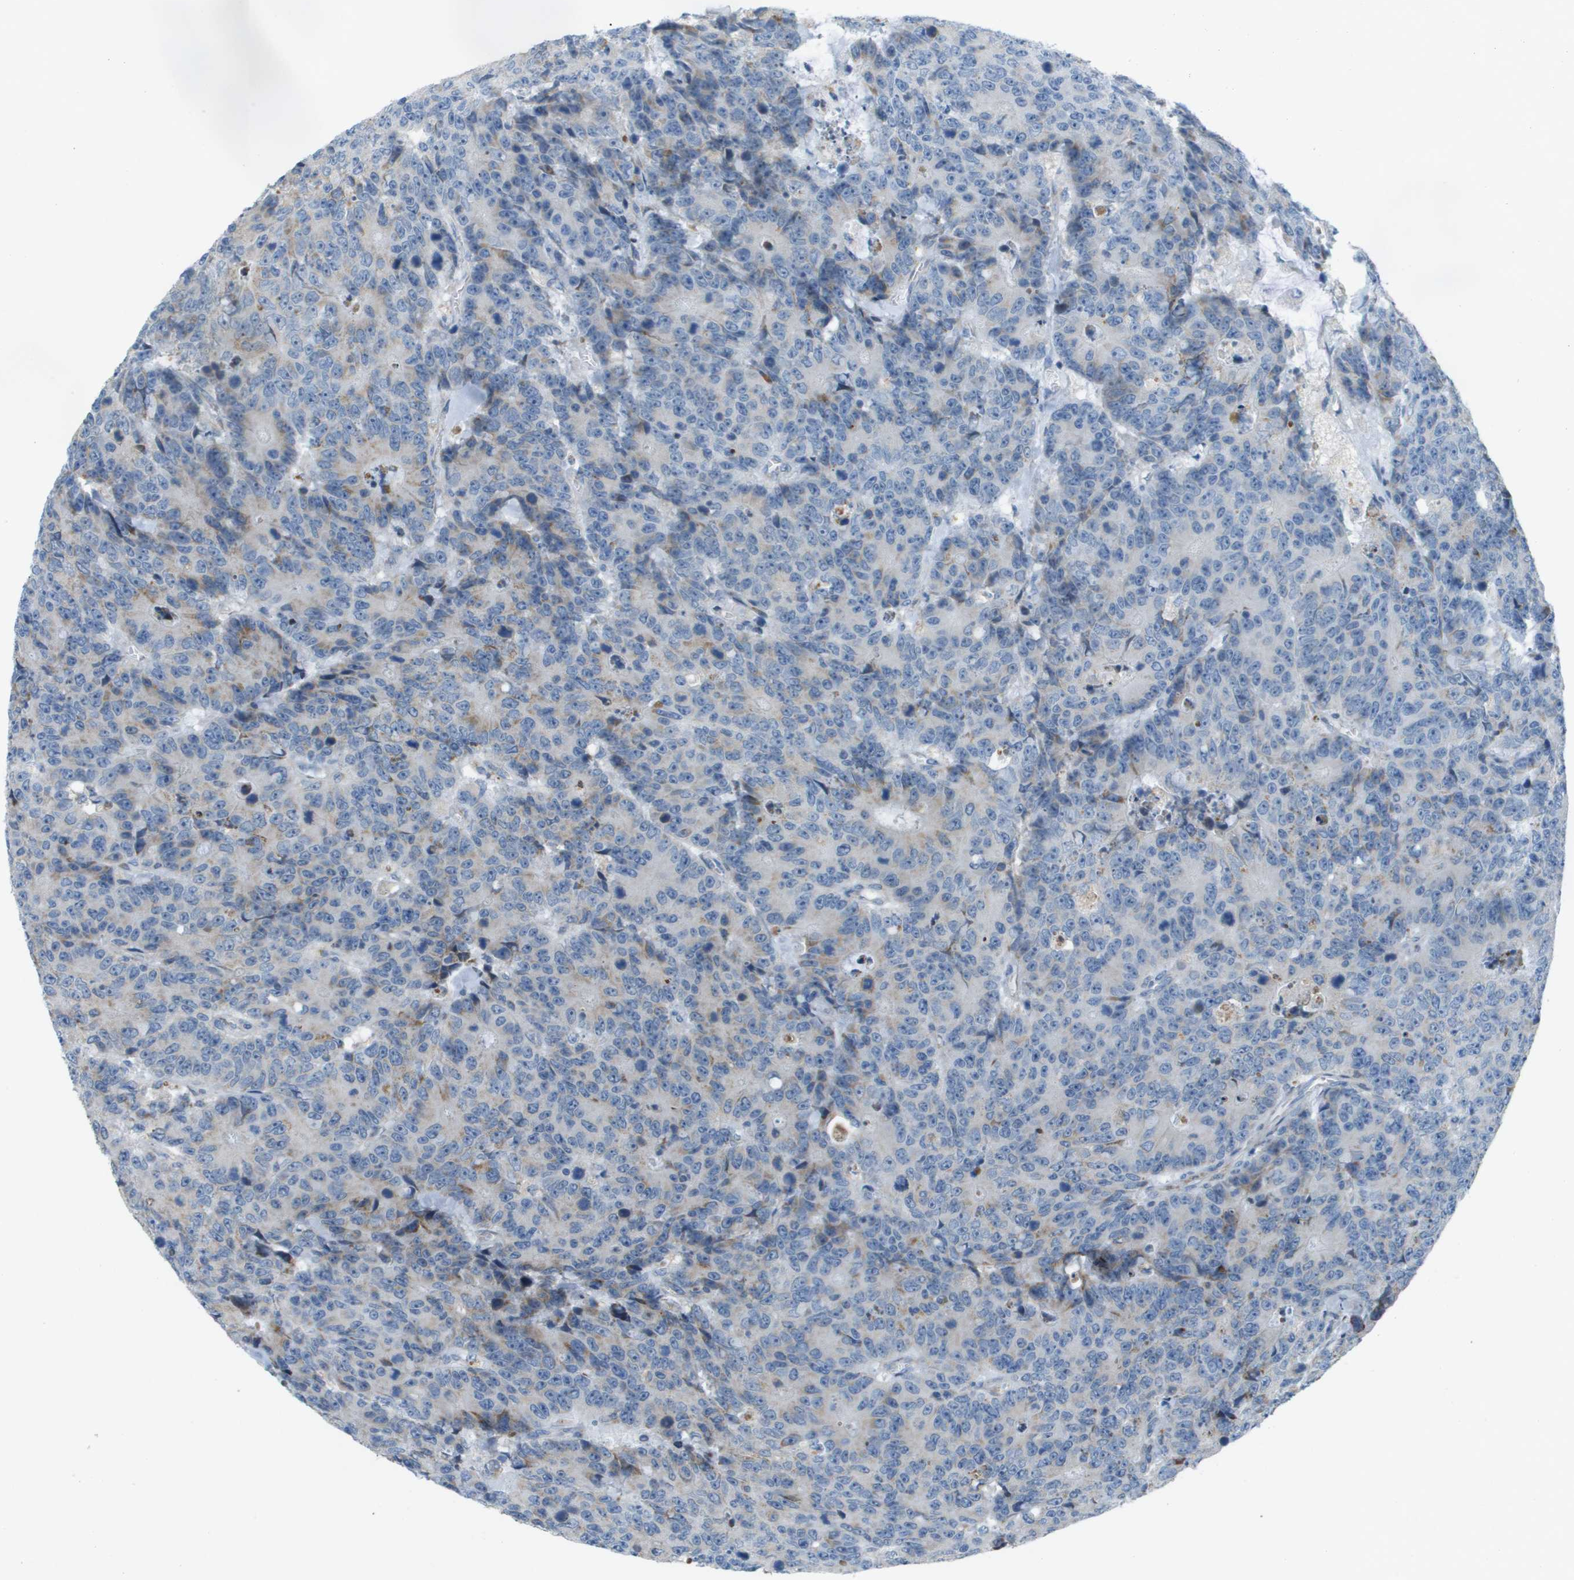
{"staining": {"intensity": "weak", "quantity": "<25%", "location": "cytoplasmic/membranous"}, "tissue": "colorectal cancer", "cell_type": "Tumor cells", "image_type": "cancer", "snomed": [{"axis": "morphology", "description": "Adenocarcinoma, NOS"}, {"axis": "topography", "description": "Colon"}], "caption": "Immunohistochemical staining of adenocarcinoma (colorectal) reveals no significant staining in tumor cells.", "gene": "GALNT6", "patient": {"sex": "female", "age": 86}}